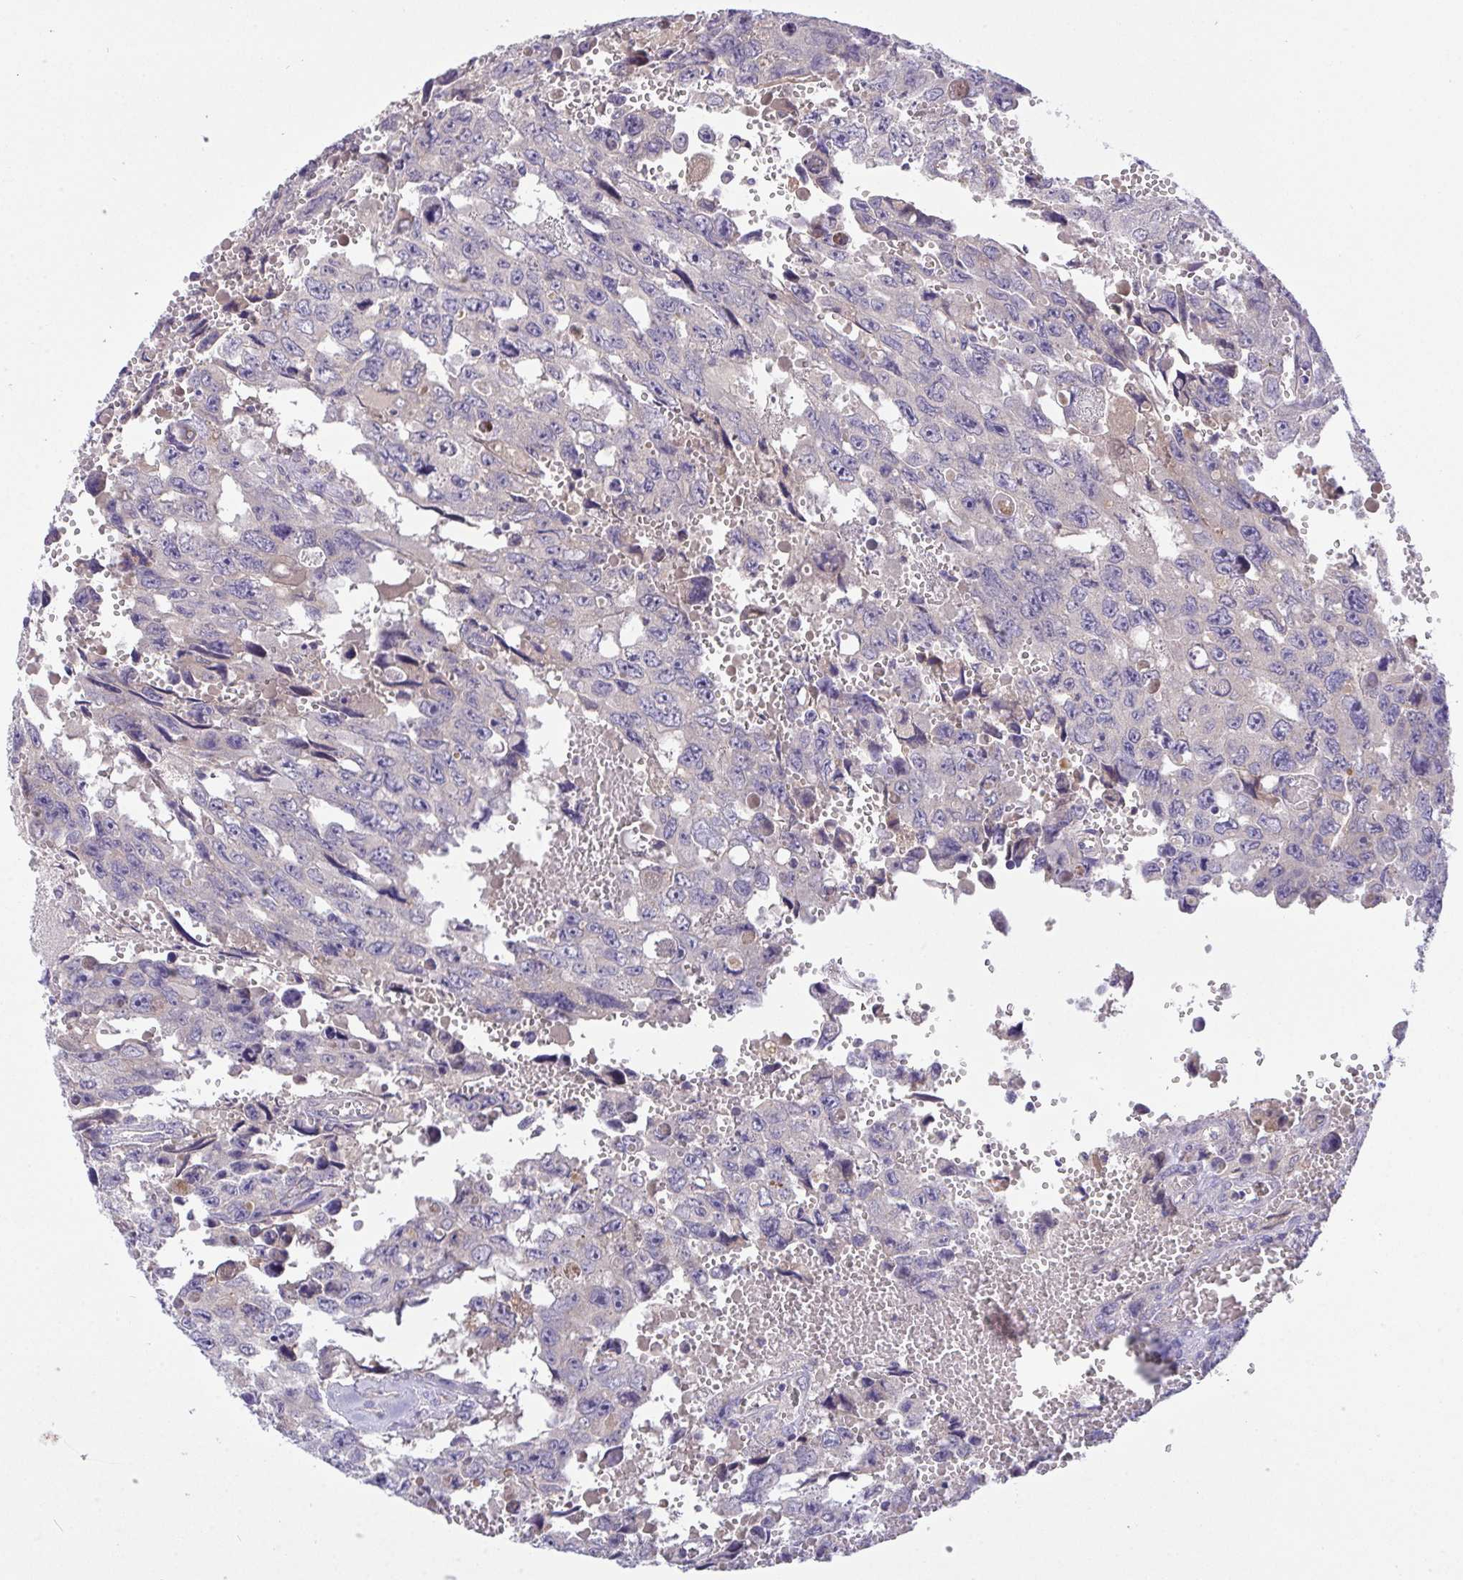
{"staining": {"intensity": "negative", "quantity": "none", "location": "none"}, "tissue": "testis cancer", "cell_type": "Tumor cells", "image_type": "cancer", "snomed": [{"axis": "morphology", "description": "Seminoma, NOS"}, {"axis": "topography", "description": "Testis"}], "caption": "An immunohistochemistry (IHC) histopathology image of testis cancer (seminoma) is shown. There is no staining in tumor cells of testis cancer (seminoma). The staining is performed using DAB (3,3'-diaminobenzidine) brown chromogen with nuclei counter-stained in using hematoxylin.", "gene": "ZNF581", "patient": {"sex": "male", "age": 26}}